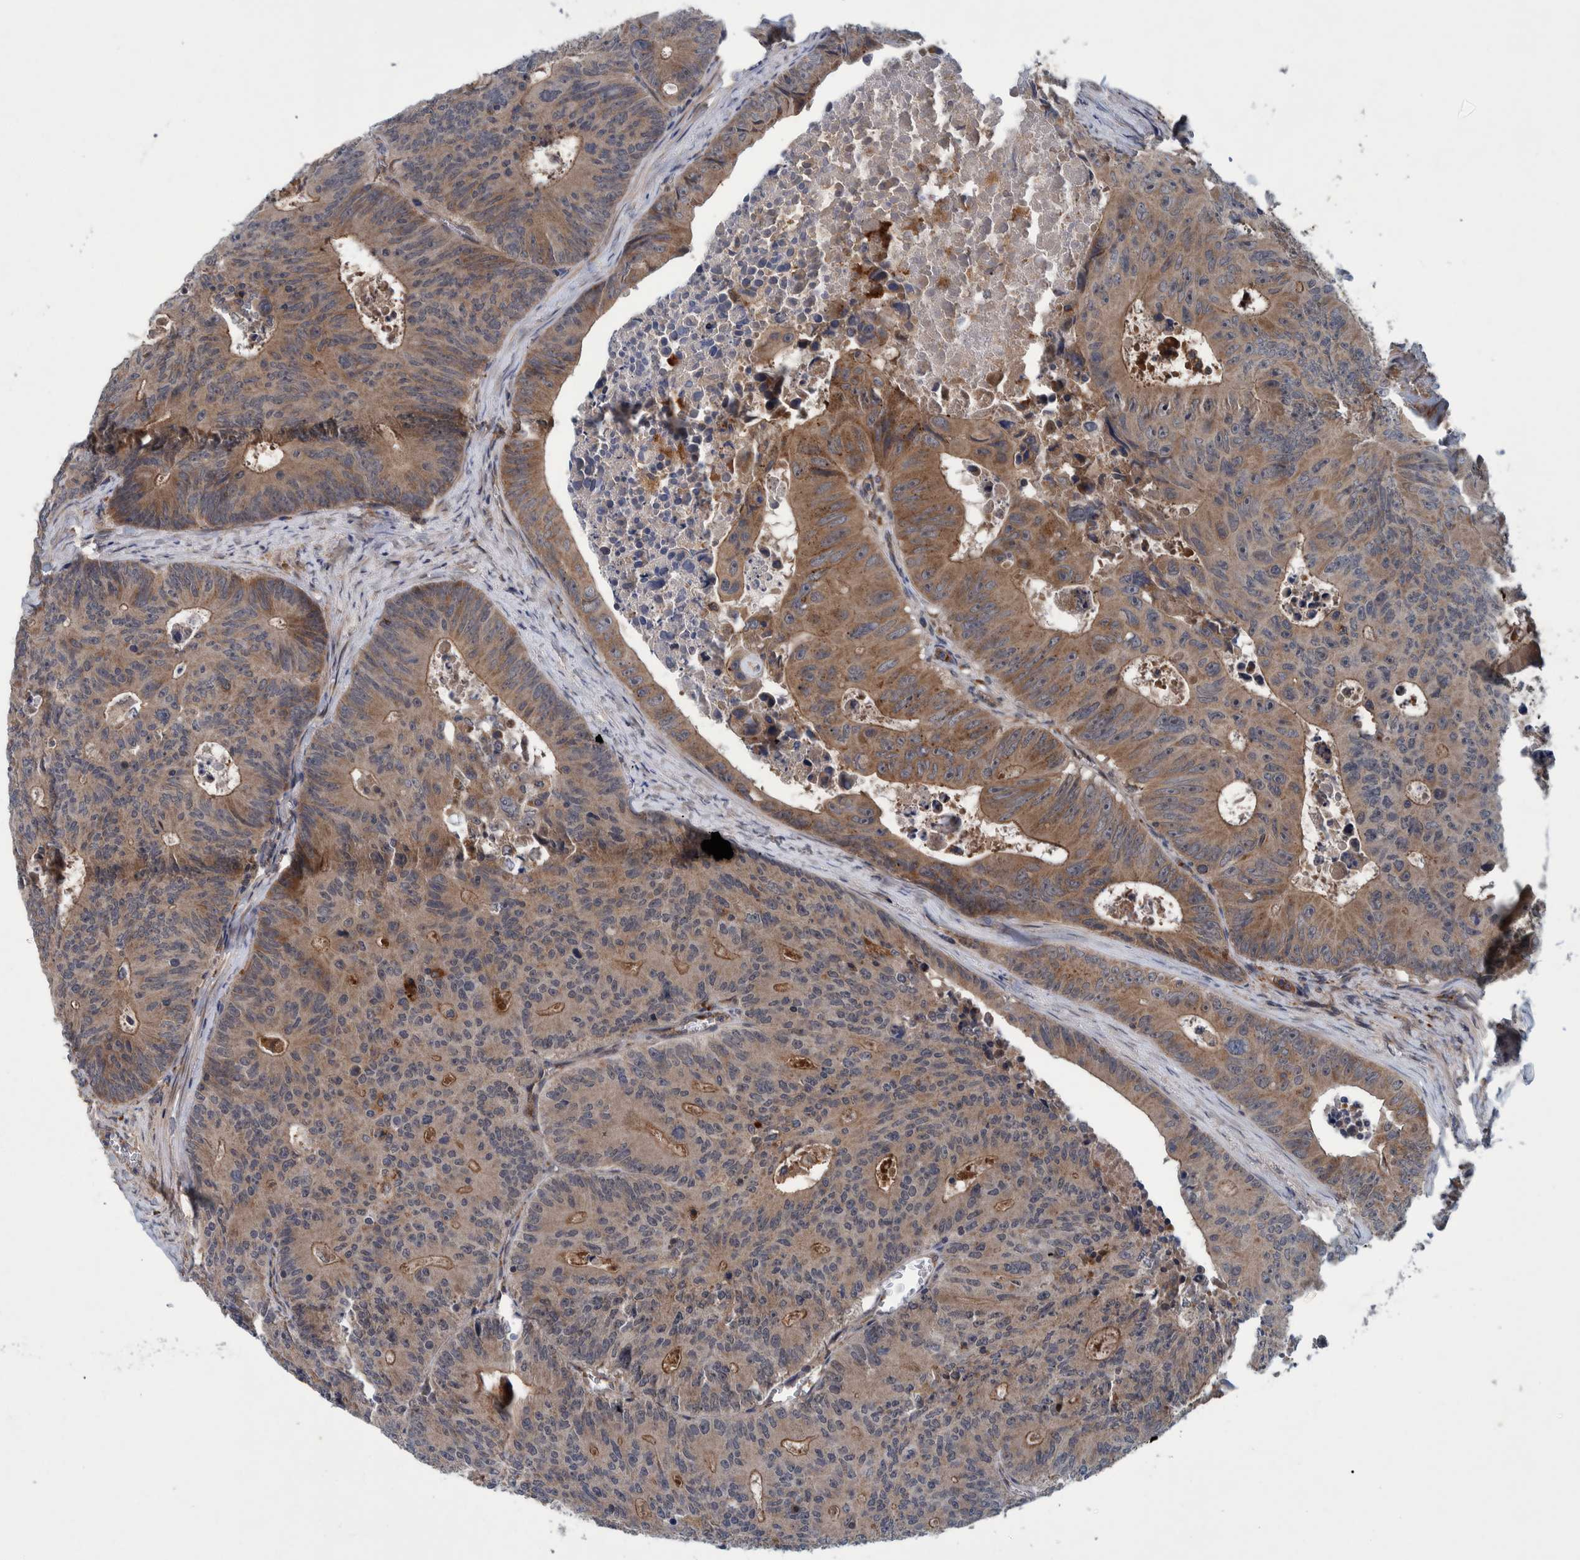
{"staining": {"intensity": "moderate", "quantity": ">75%", "location": "cytoplasmic/membranous"}, "tissue": "colorectal cancer", "cell_type": "Tumor cells", "image_type": "cancer", "snomed": [{"axis": "morphology", "description": "Adenocarcinoma, NOS"}, {"axis": "topography", "description": "Colon"}], "caption": "Protein expression analysis of colorectal cancer (adenocarcinoma) shows moderate cytoplasmic/membranous staining in about >75% of tumor cells.", "gene": "ITIH3", "patient": {"sex": "male", "age": 87}}